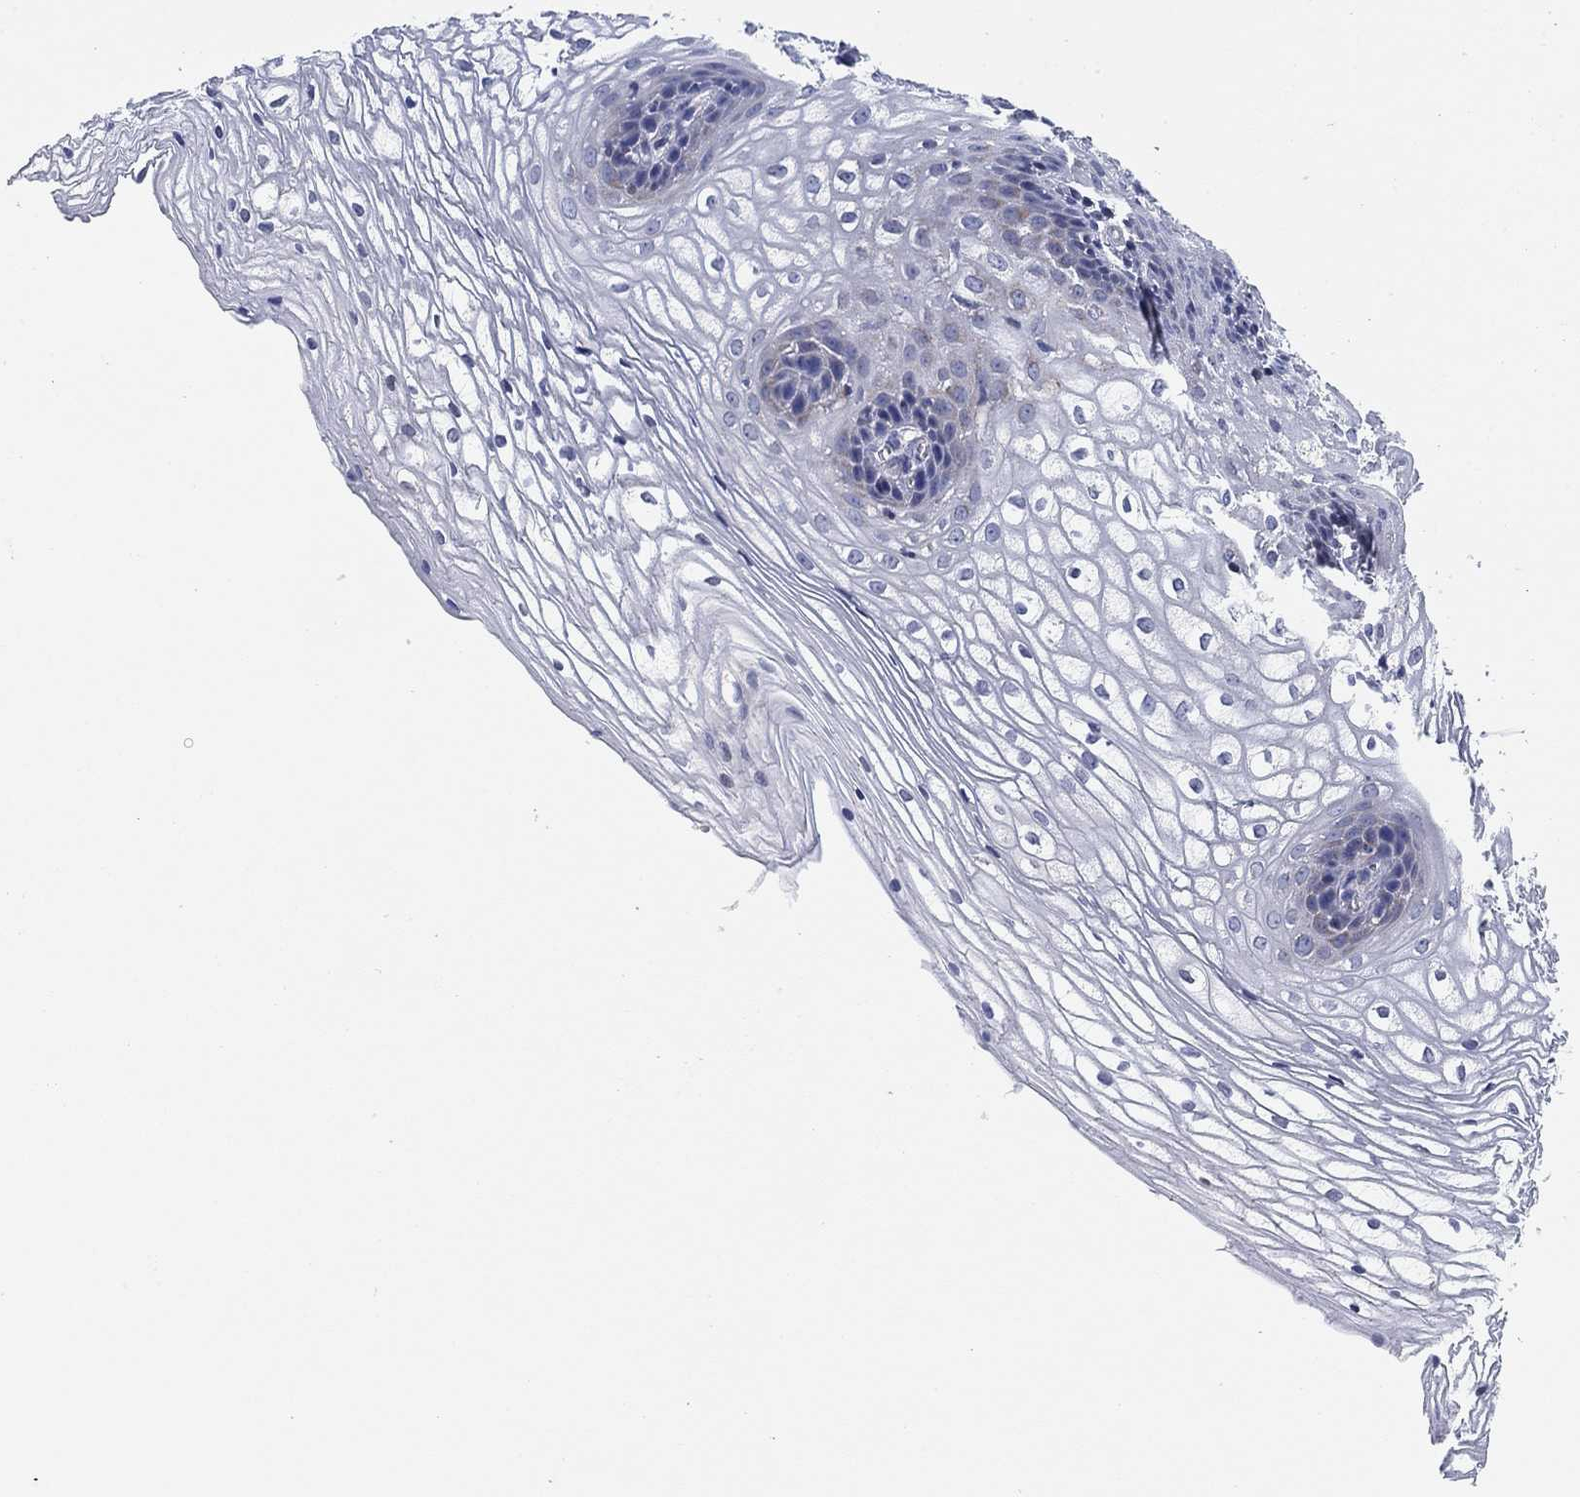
{"staining": {"intensity": "negative", "quantity": "none", "location": "none"}, "tissue": "vagina", "cell_type": "Squamous epithelial cells", "image_type": "normal", "snomed": [{"axis": "morphology", "description": "Normal tissue, NOS"}, {"axis": "topography", "description": "Vagina"}], "caption": "DAB (3,3'-diaminobenzidine) immunohistochemical staining of unremarkable vagina shows no significant positivity in squamous epithelial cells.", "gene": "NACAD", "patient": {"sex": "female", "age": 34}}